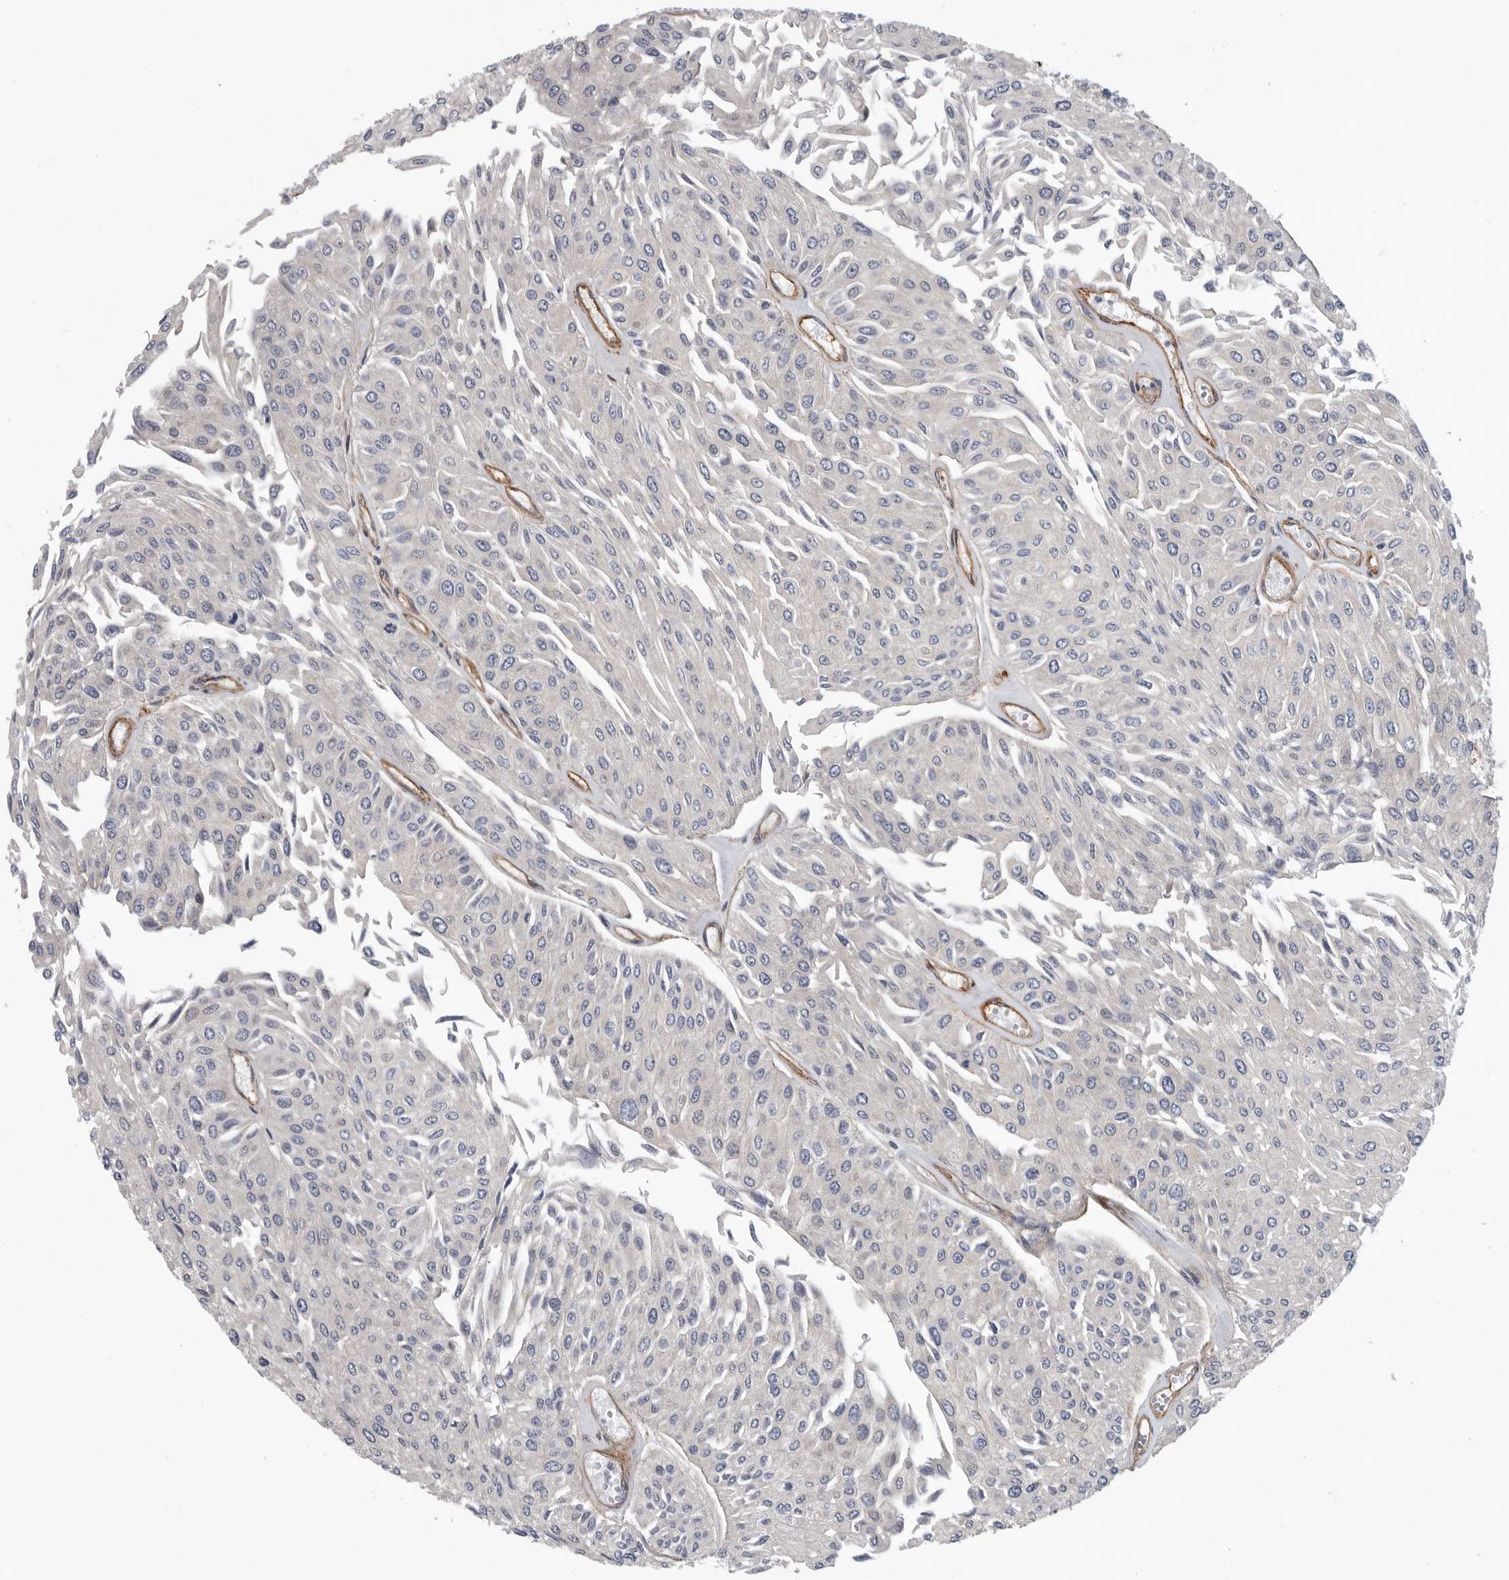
{"staining": {"intensity": "negative", "quantity": "none", "location": "none"}, "tissue": "urothelial cancer", "cell_type": "Tumor cells", "image_type": "cancer", "snomed": [{"axis": "morphology", "description": "Urothelial carcinoma, Low grade"}, {"axis": "topography", "description": "Urinary bladder"}], "caption": "High magnification brightfield microscopy of urothelial cancer stained with DAB (3,3'-diaminobenzidine) (brown) and counterstained with hematoxylin (blue): tumor cells show no significant expression. Brightfield microscopy of IHC stained with DAB (3,3'-diaminobenzidine) (brown) and hematoxylin (blue), captured at high magnification.", "gene": "OXR1", "patient": {"sex": "male", "age": 67}}